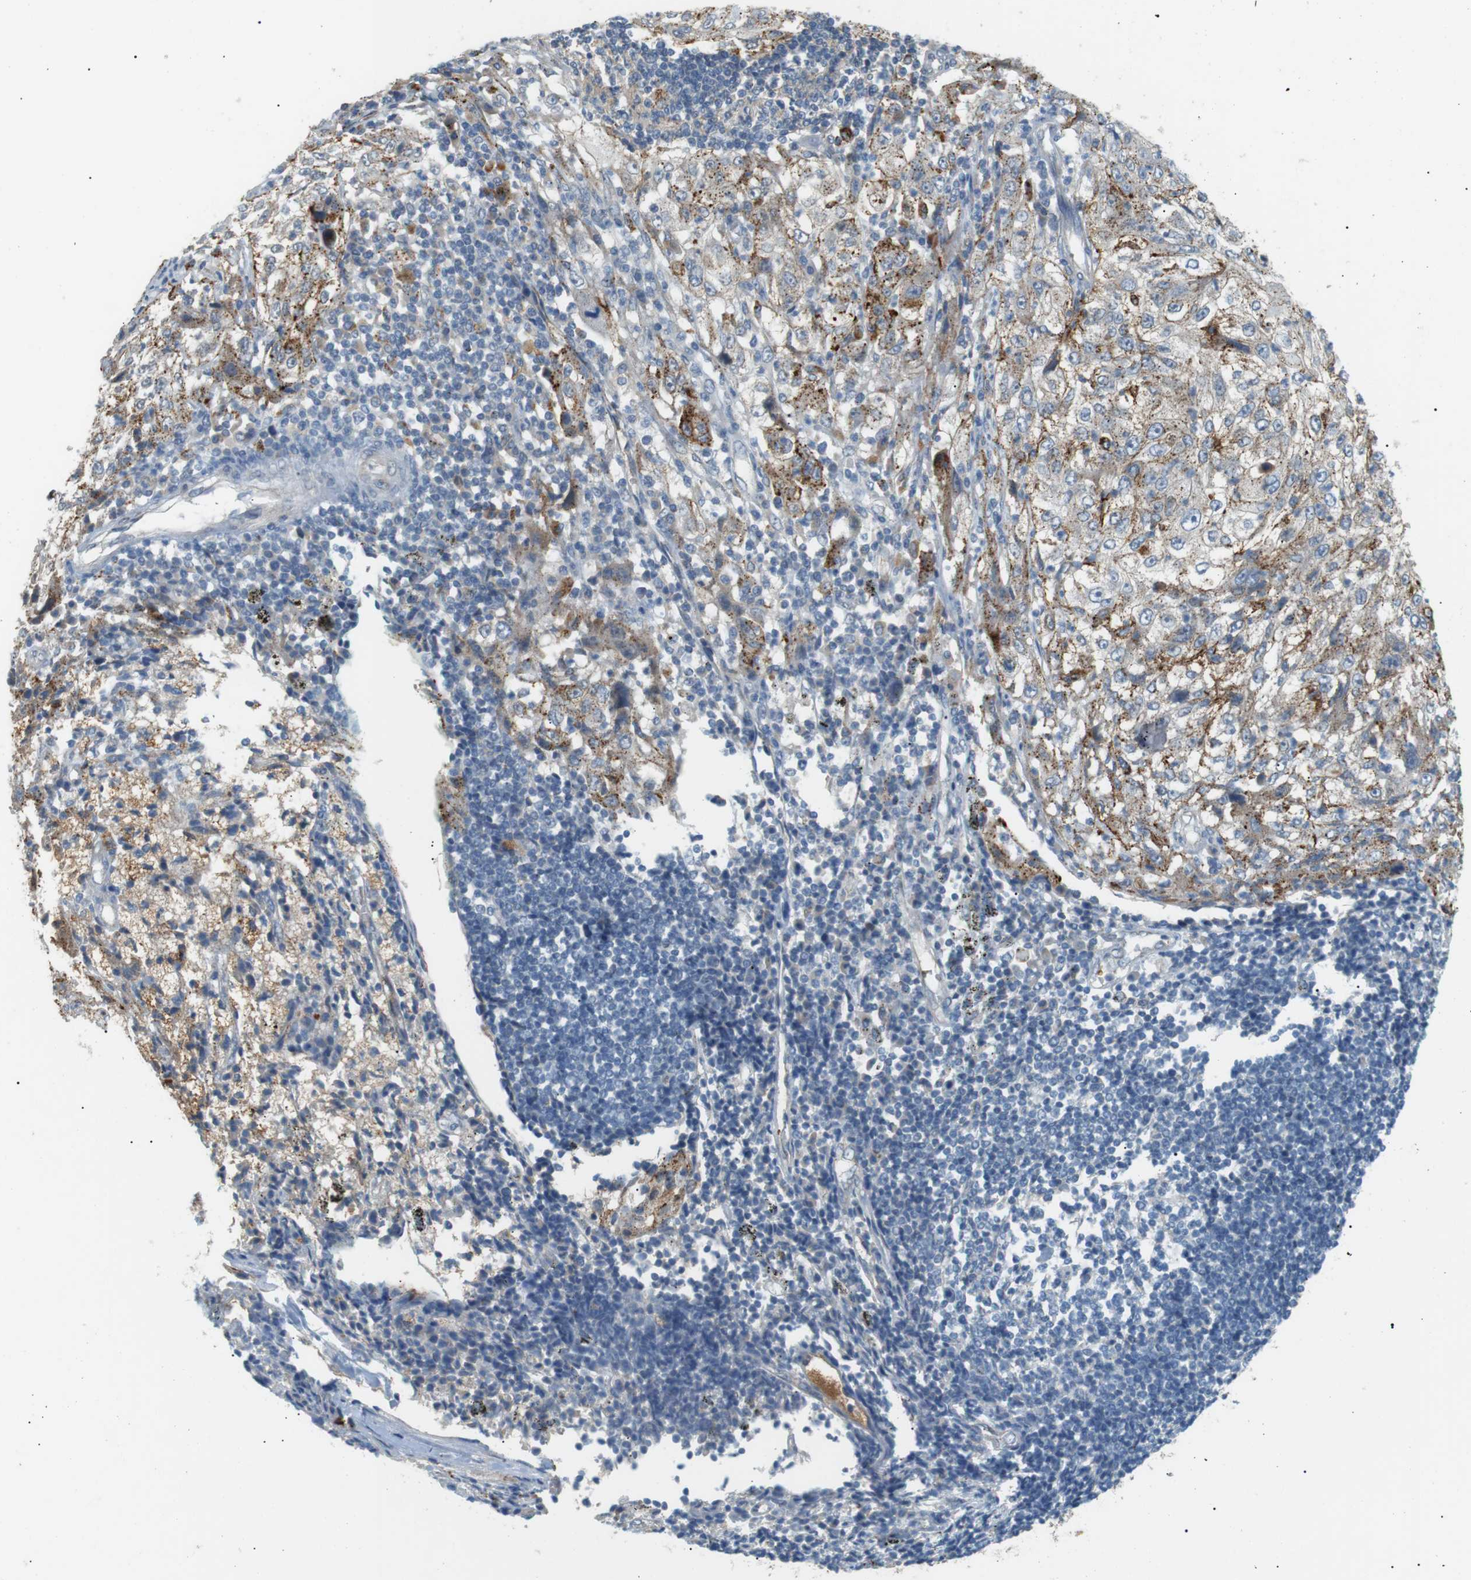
{"staining": {"intensity": "moderate", "quantity": ">75%", "location": "cytoplasmic/membranous"}, "tissue": "lung cancer", "cell_type": "Tumor cells", "image_type": "cancer", "snomed": [{"axis": "morphology", "description": "Inflammation, NOS"}, {"axis": "morphology", "description": "Squamous cell carcinoma, NOS"}, {"axis": "topography", "description": "Lymph node"}, {"axis": "topography", "description": "Soft tissue"}, {"axis": "topography", "description": "Lung"}], "caption": "The immunohistochemical stain shows moderate cytoplasmic/membranous expression in tumor cells of lung cancer (squamous cell carcinoma) tissue.", "gene": "B4GALNT2", "patient": {"sex": "male", "age": 66}}